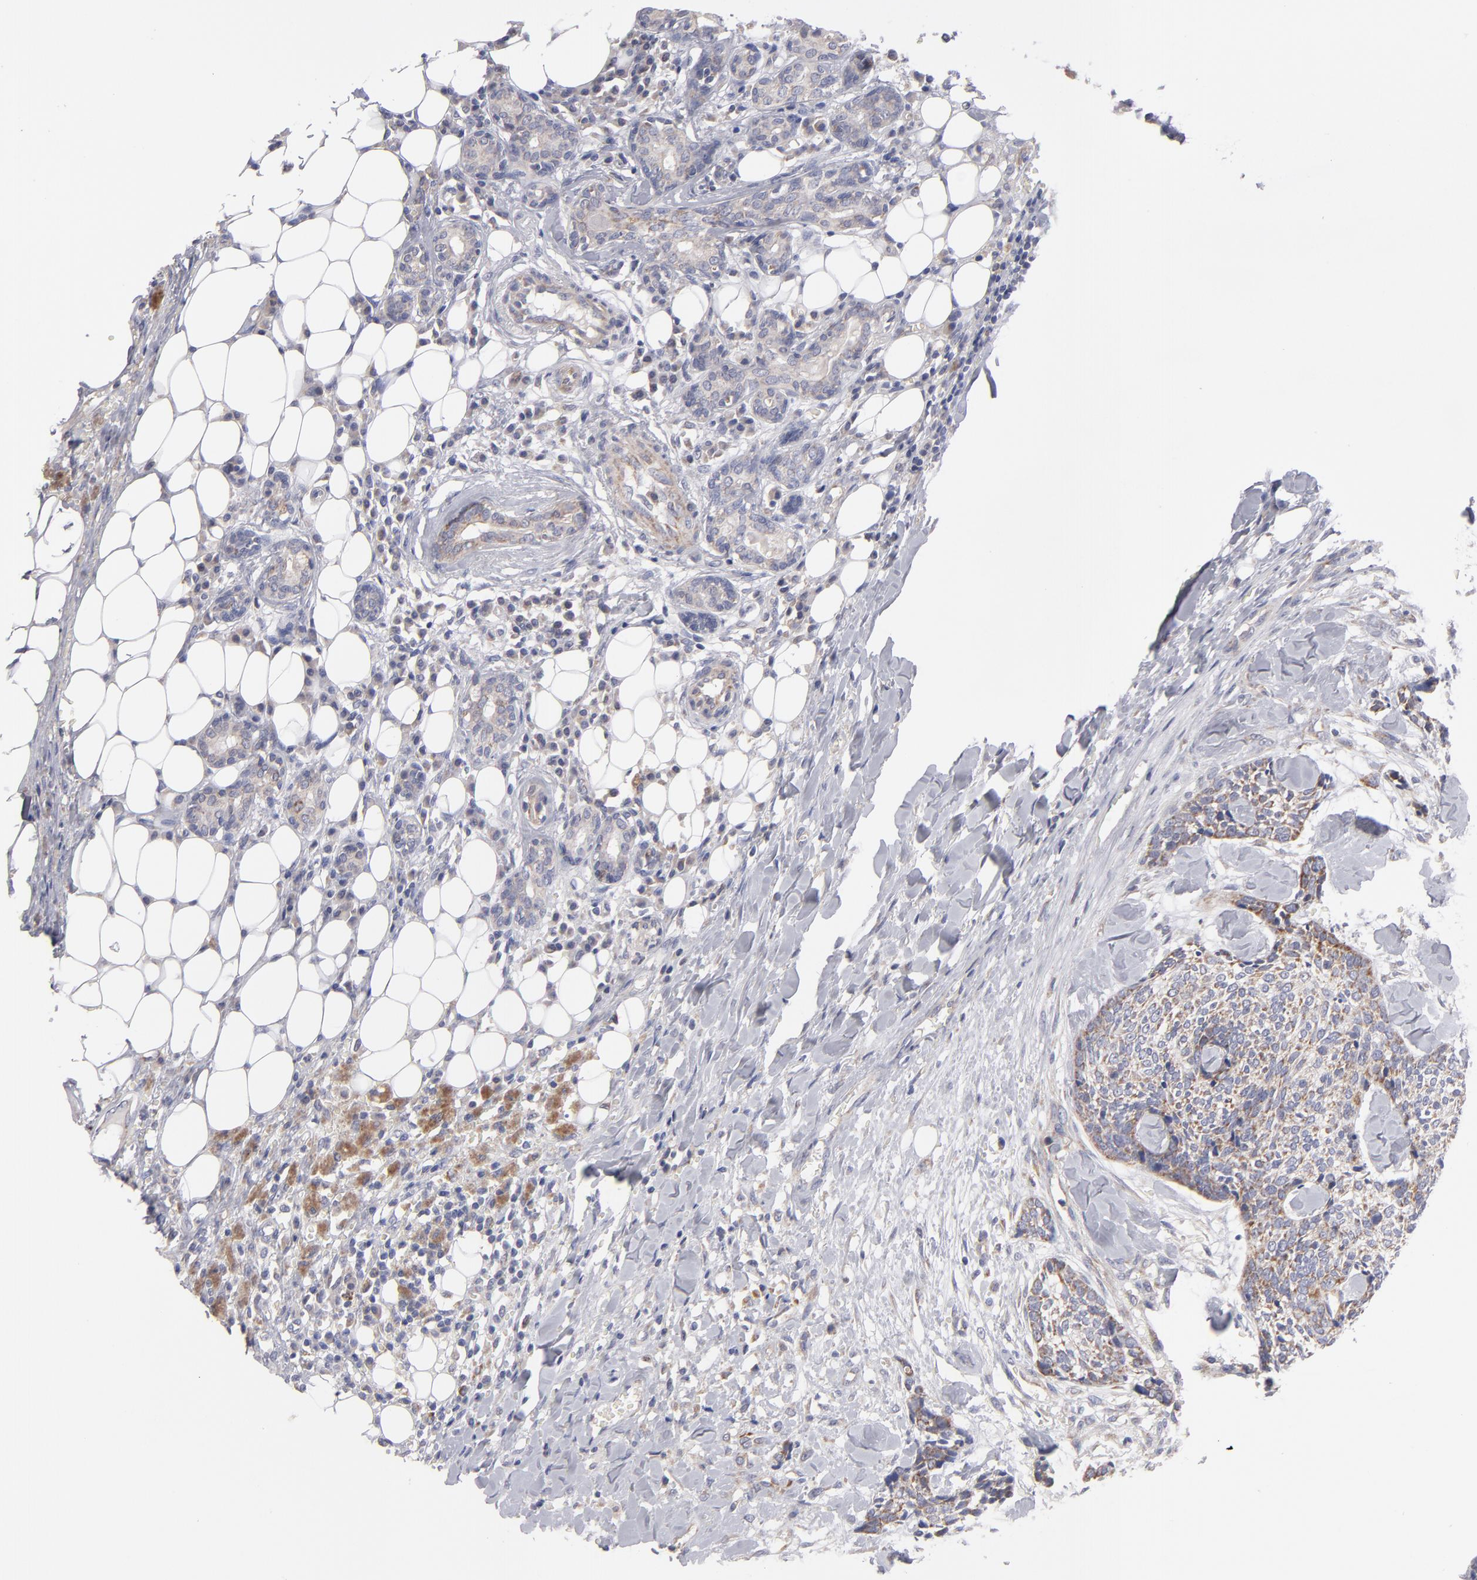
{"staining": {"intensity": "moderate", "quantity": ">75%", "location": "cytoplasmic/membranous"}, "tissue": "head and neck cancer", "cell_type": "Tumor cells", "image_type": "cancer", "snomed": [{"axis": "morphology", "description": "Squamous cell carcinoma, NOS"}, {"axis": "topography", "description": "Salivary gland"}, {"axis": "topography", "description": "Head-Neck"}], "caption": "Head and neck squamous cell carcinoma tissue exhibits moderate cytoplasmic/membranous expression in about >75% of tumor cells, visualized by immunohistochemistry.", "gene": "HCCS", "patient": {"sex": "male", "age": 70}}